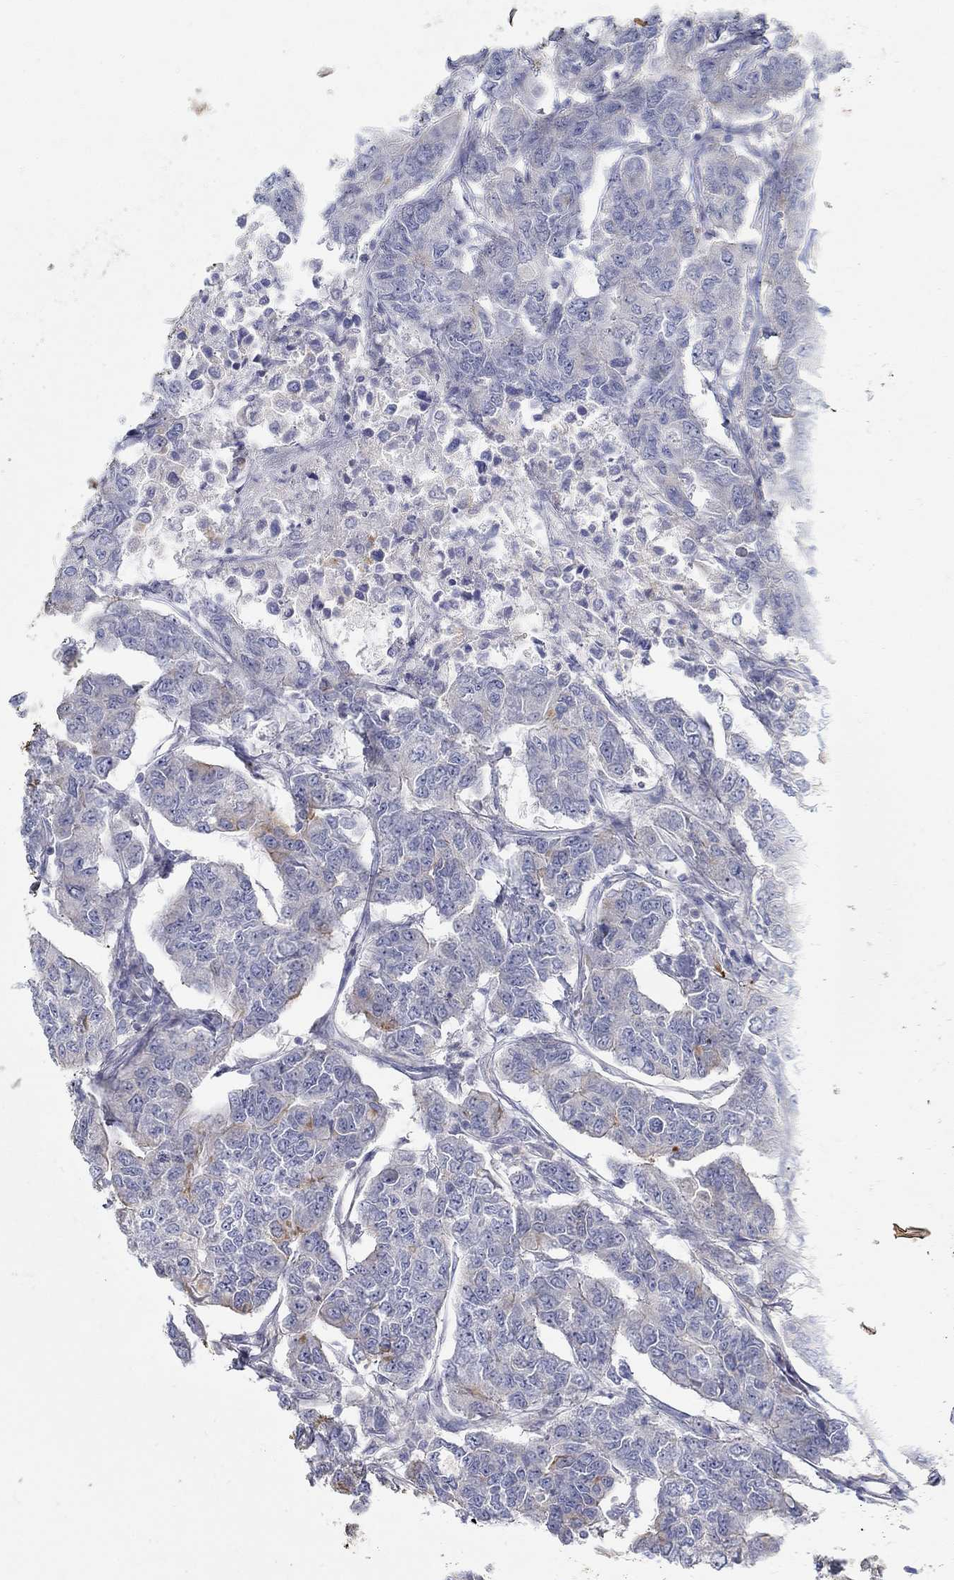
{"staining": {"intensity": "moderate", "quantity": "<25%", "location": "cytoplasmic/membranous"}, "tissue": "breast cancer", "cell_type": "Tumor cells", "image_type": "cancer", "snomed": [{"axis": "morphology", "description": "Duct carcinoma"}, {"axis": "topography", "description": "Breast"}], "caption": "Intraductal carcinoma (breast) stained for a protein (brown) displays moderate cytoplasmic/membranous positive expression in about <25% of tumor cells.", "gene": "ANO7", "patient": {"sex": "female", "age": 88}}